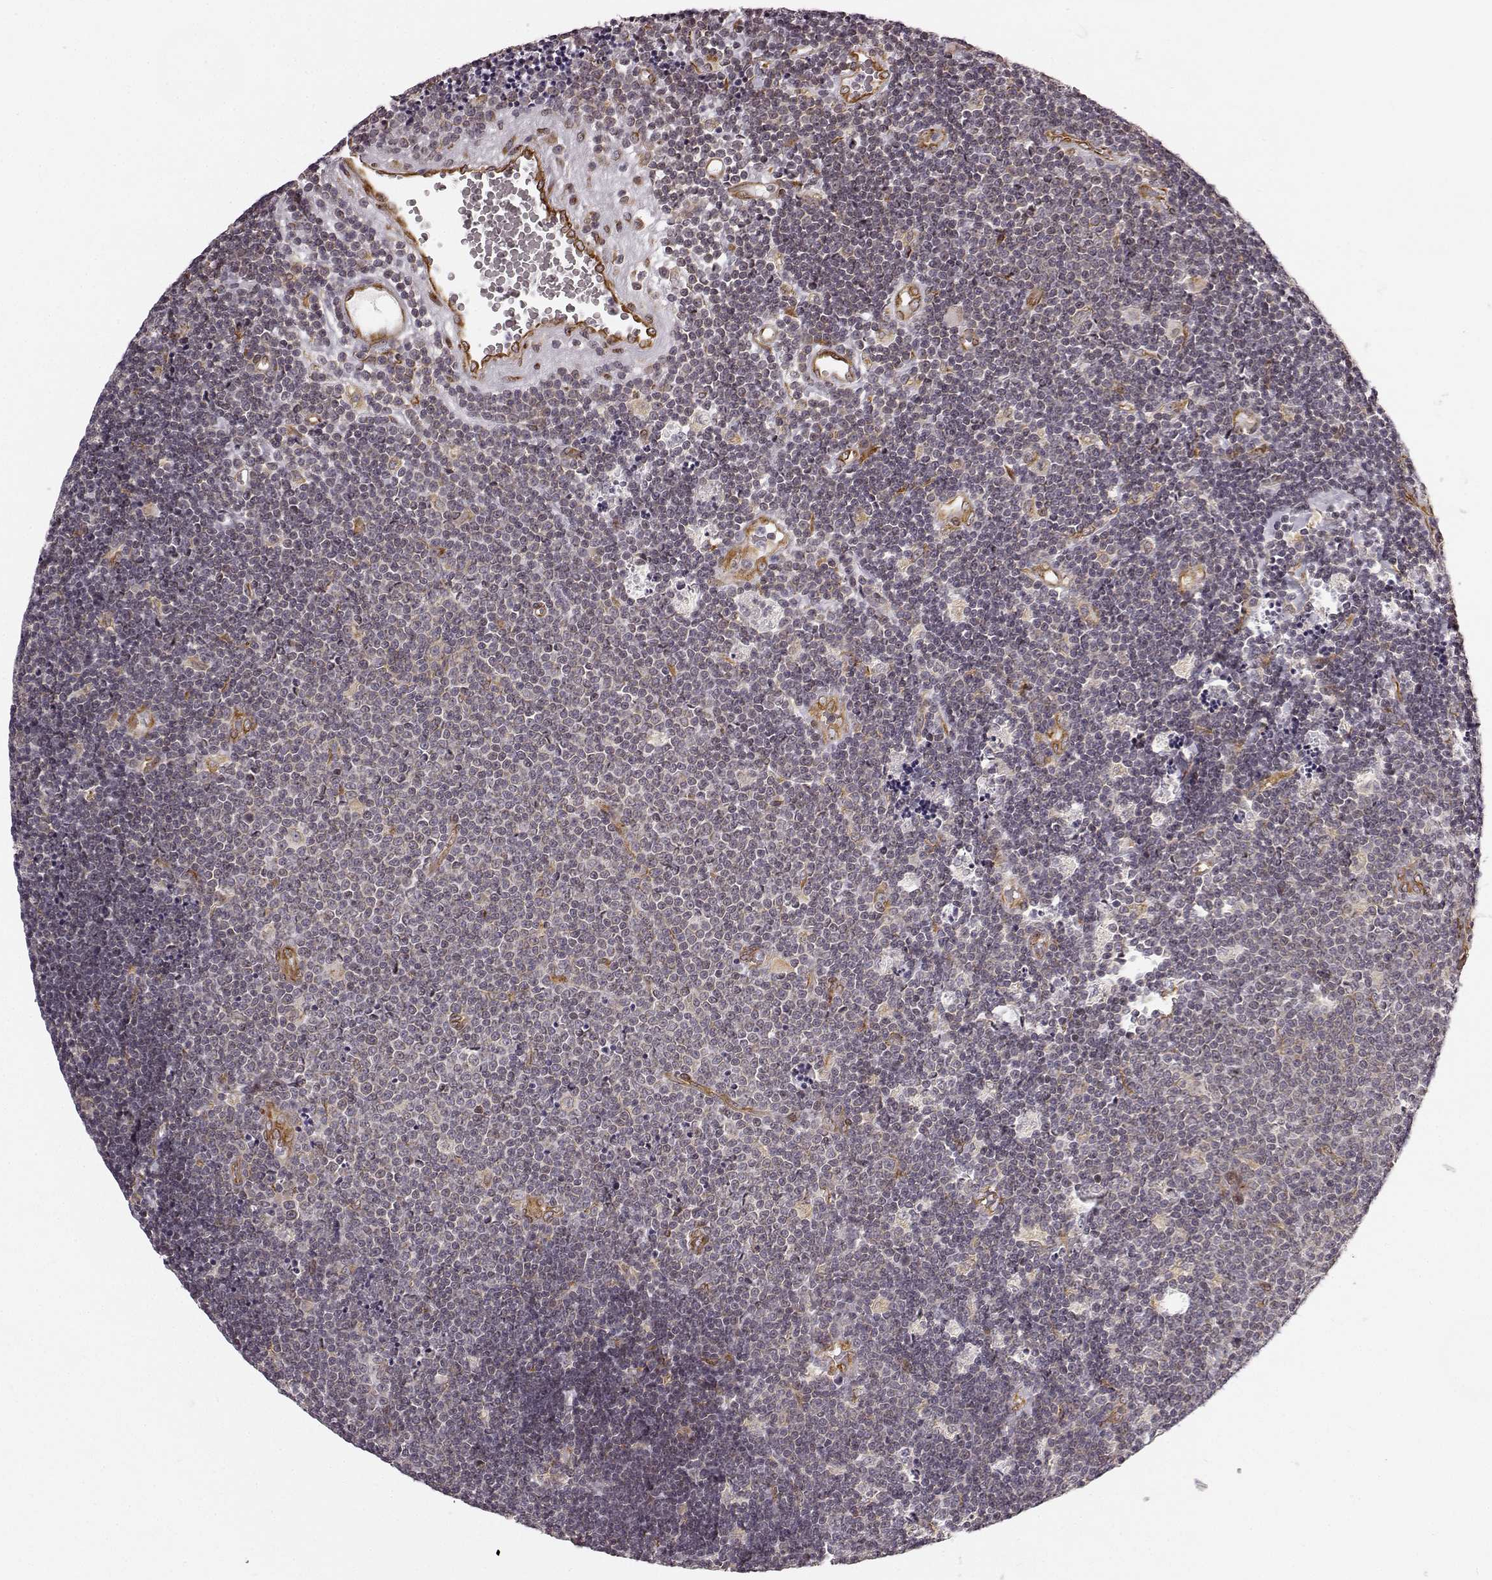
{"staining": {"intensity": "negative", "quantity": "none", "location": "none"}, "tissue": "lymphoma", "cell_type": "Tumor cells", "image_type": "cancer", "snomed": [{"axis": "morphology", "description": "Malignant lymphoma, non-Hodgkin's type, Low grade"}, {"axis": "topography", "description": "Brain"}], "caption": "Immunohistochemistry (IHC) micrograph of lymphoma stained for a protein (brown), which exhibits no positivity in tumor cells.", "gene": "TMEM14A", "patient": {"sex": "female", "age": 66}}